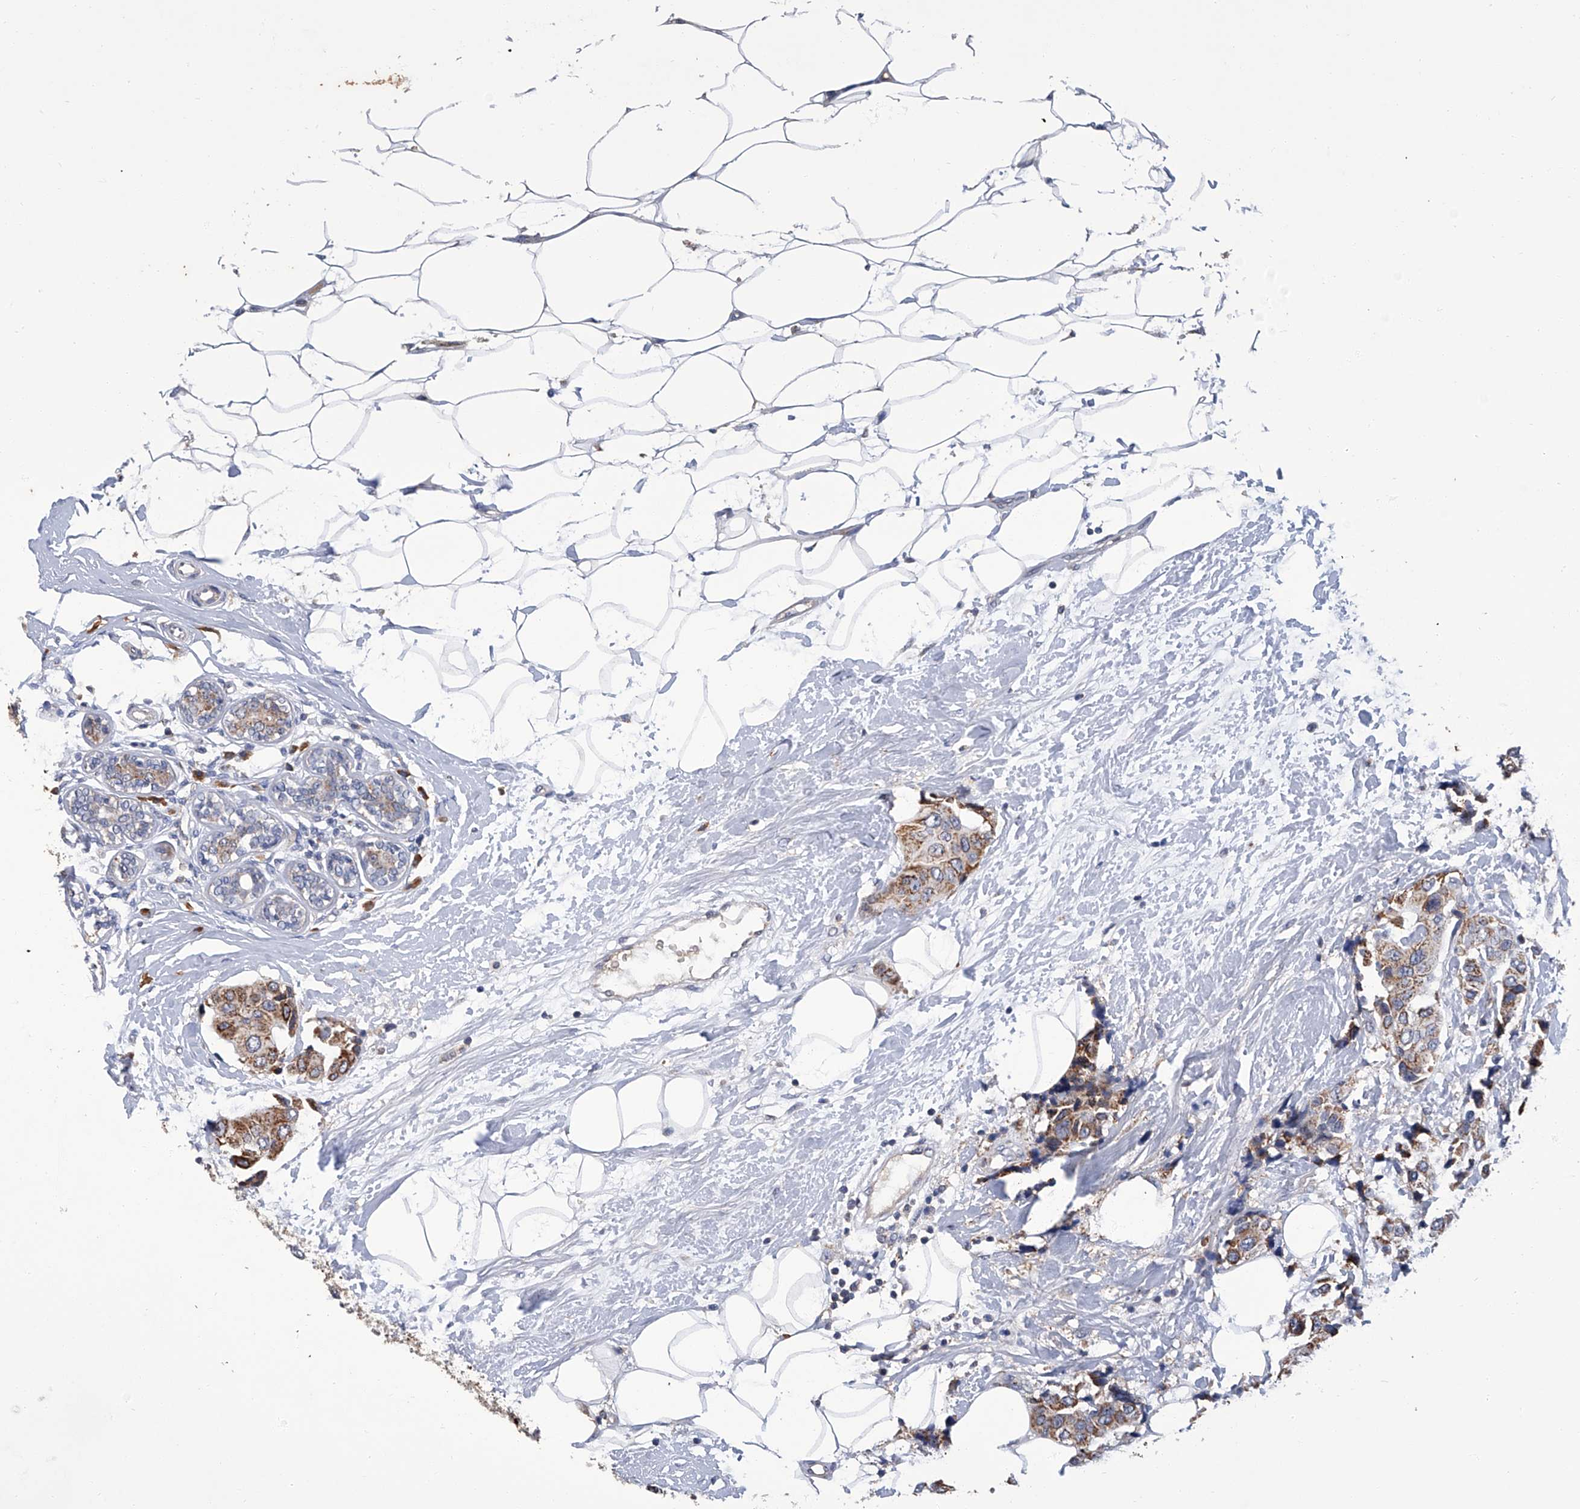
{"staining": {"intensity": "moderate", "quantity": ">75%", "location": "cytoplasmic/membranous"}, "tissue": "breast cancer", "cell_type": "Tumor cells", "image_type": "cancer", "snomed": [{"axis": "morphology", "description": "Normal tissue, NOS"}, {"axis": "morphology", "description": "Duct carcinoma"}, {"axis": "topography", "description": "Breast"}], "caption": "Immunohistochemistry (IHC) image of neoplastic tissue: breast cancer stained using IHC demonstrates medium levels of moderate protein expression localized specifically in the cytoplasmic/membranous of tumor cells, appearing as a cytoplasmic/membranous brown color.", "gene": "OAT", "patient": {"sex": "female", "age": 39}}